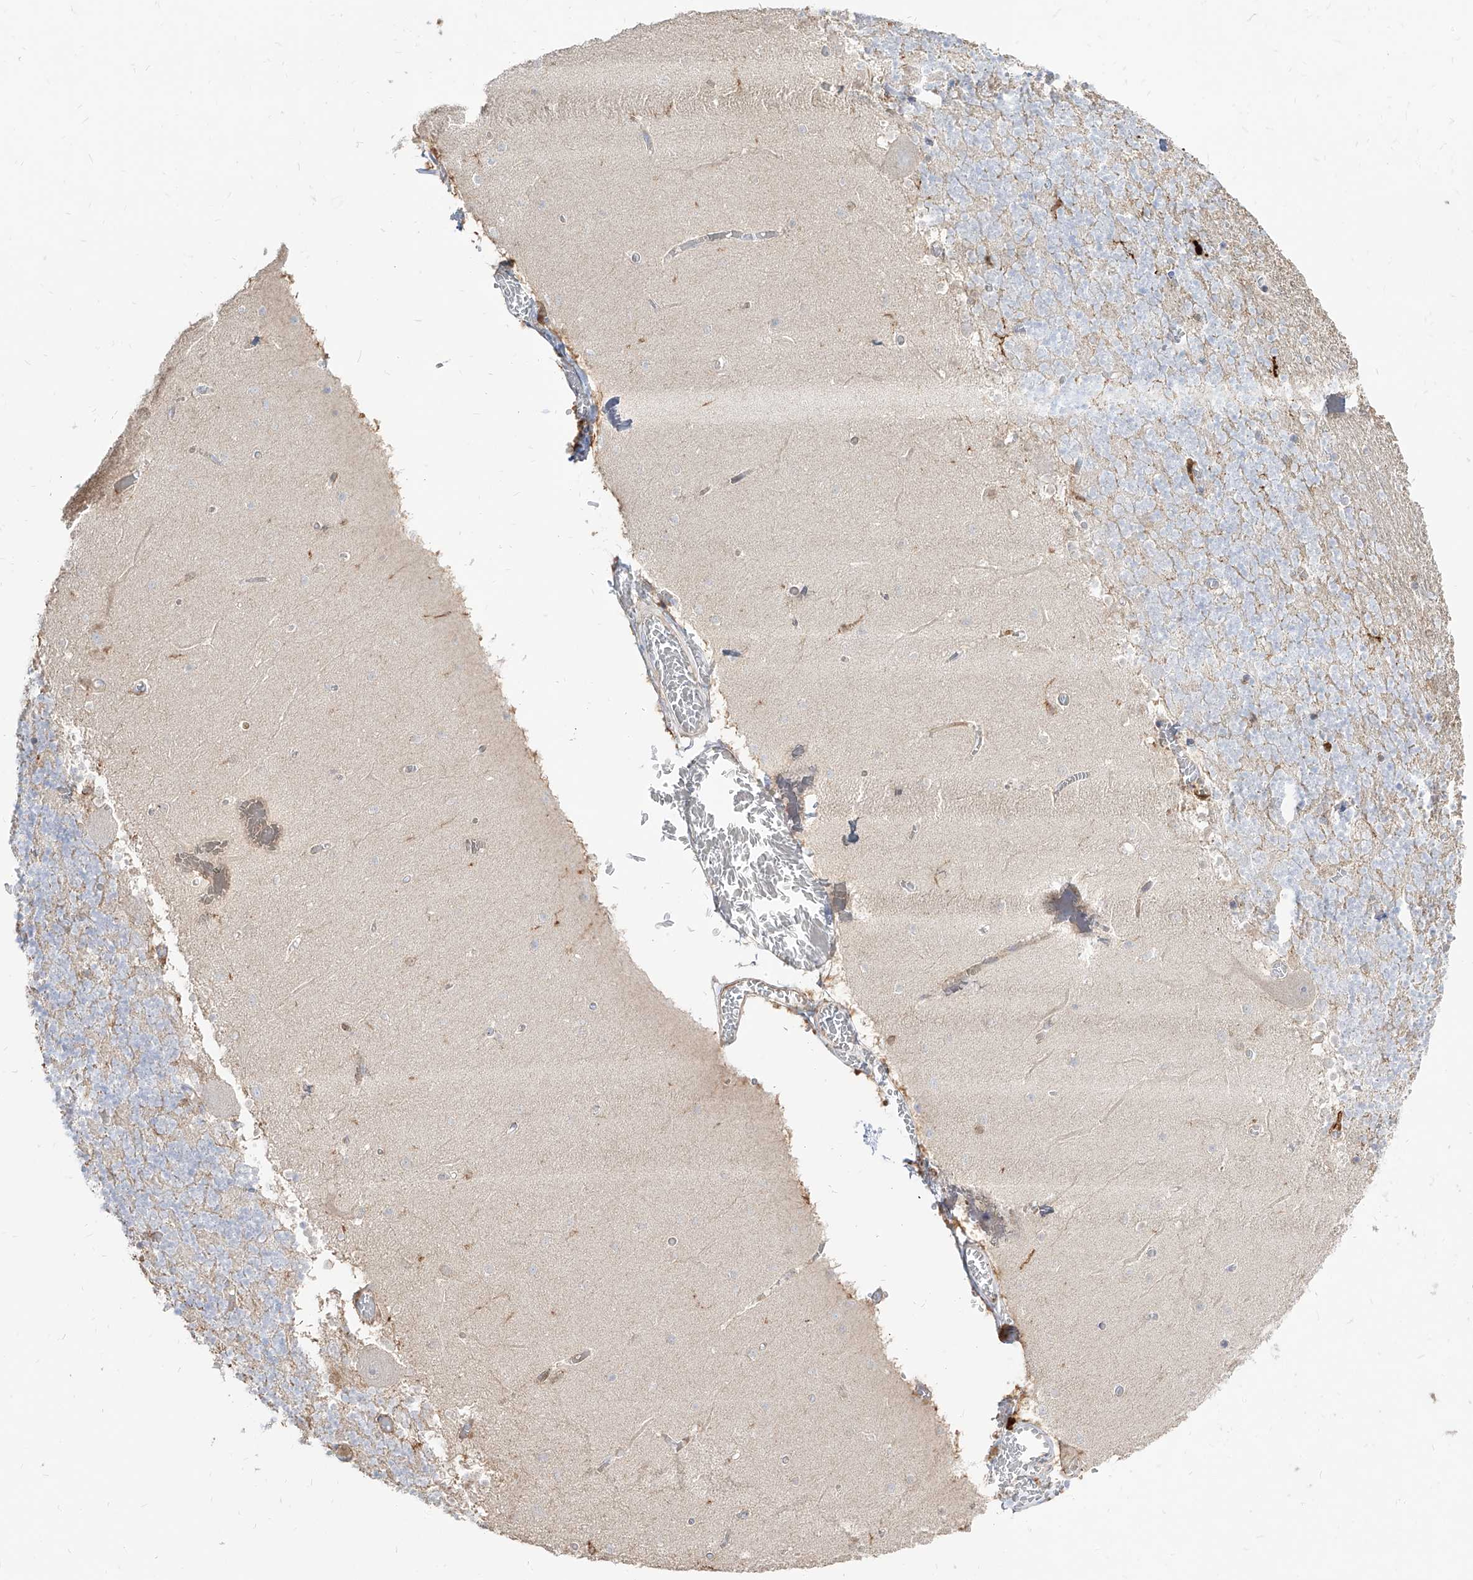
{"staining": {"intensity": "negative", "quantity": "none", "location": "none"}, "tissue": "cerebellum", "cell_type": "Cells in granular layer", "image_type": "normal", "snomed": [{"axis": "morphology", "description": "Normal tissue, NOS"}, {"axis": "topography", "description": "Cerebellum"}], "caption": "Immunohistochemistry photomicrograph of unremarkable cerebellum: human cerebellum stained with DAB (3,3'-diaminobenzidine) reveals no significant protein staining in cells in granular layer. The staining was performed using DAB to visualize the protein expression in brown, while the nuclei were stained in blue with hematoxylin (Magnification: 20x).", "gene": "KYNU", "patient": {"sex": "female", "age": 28}}